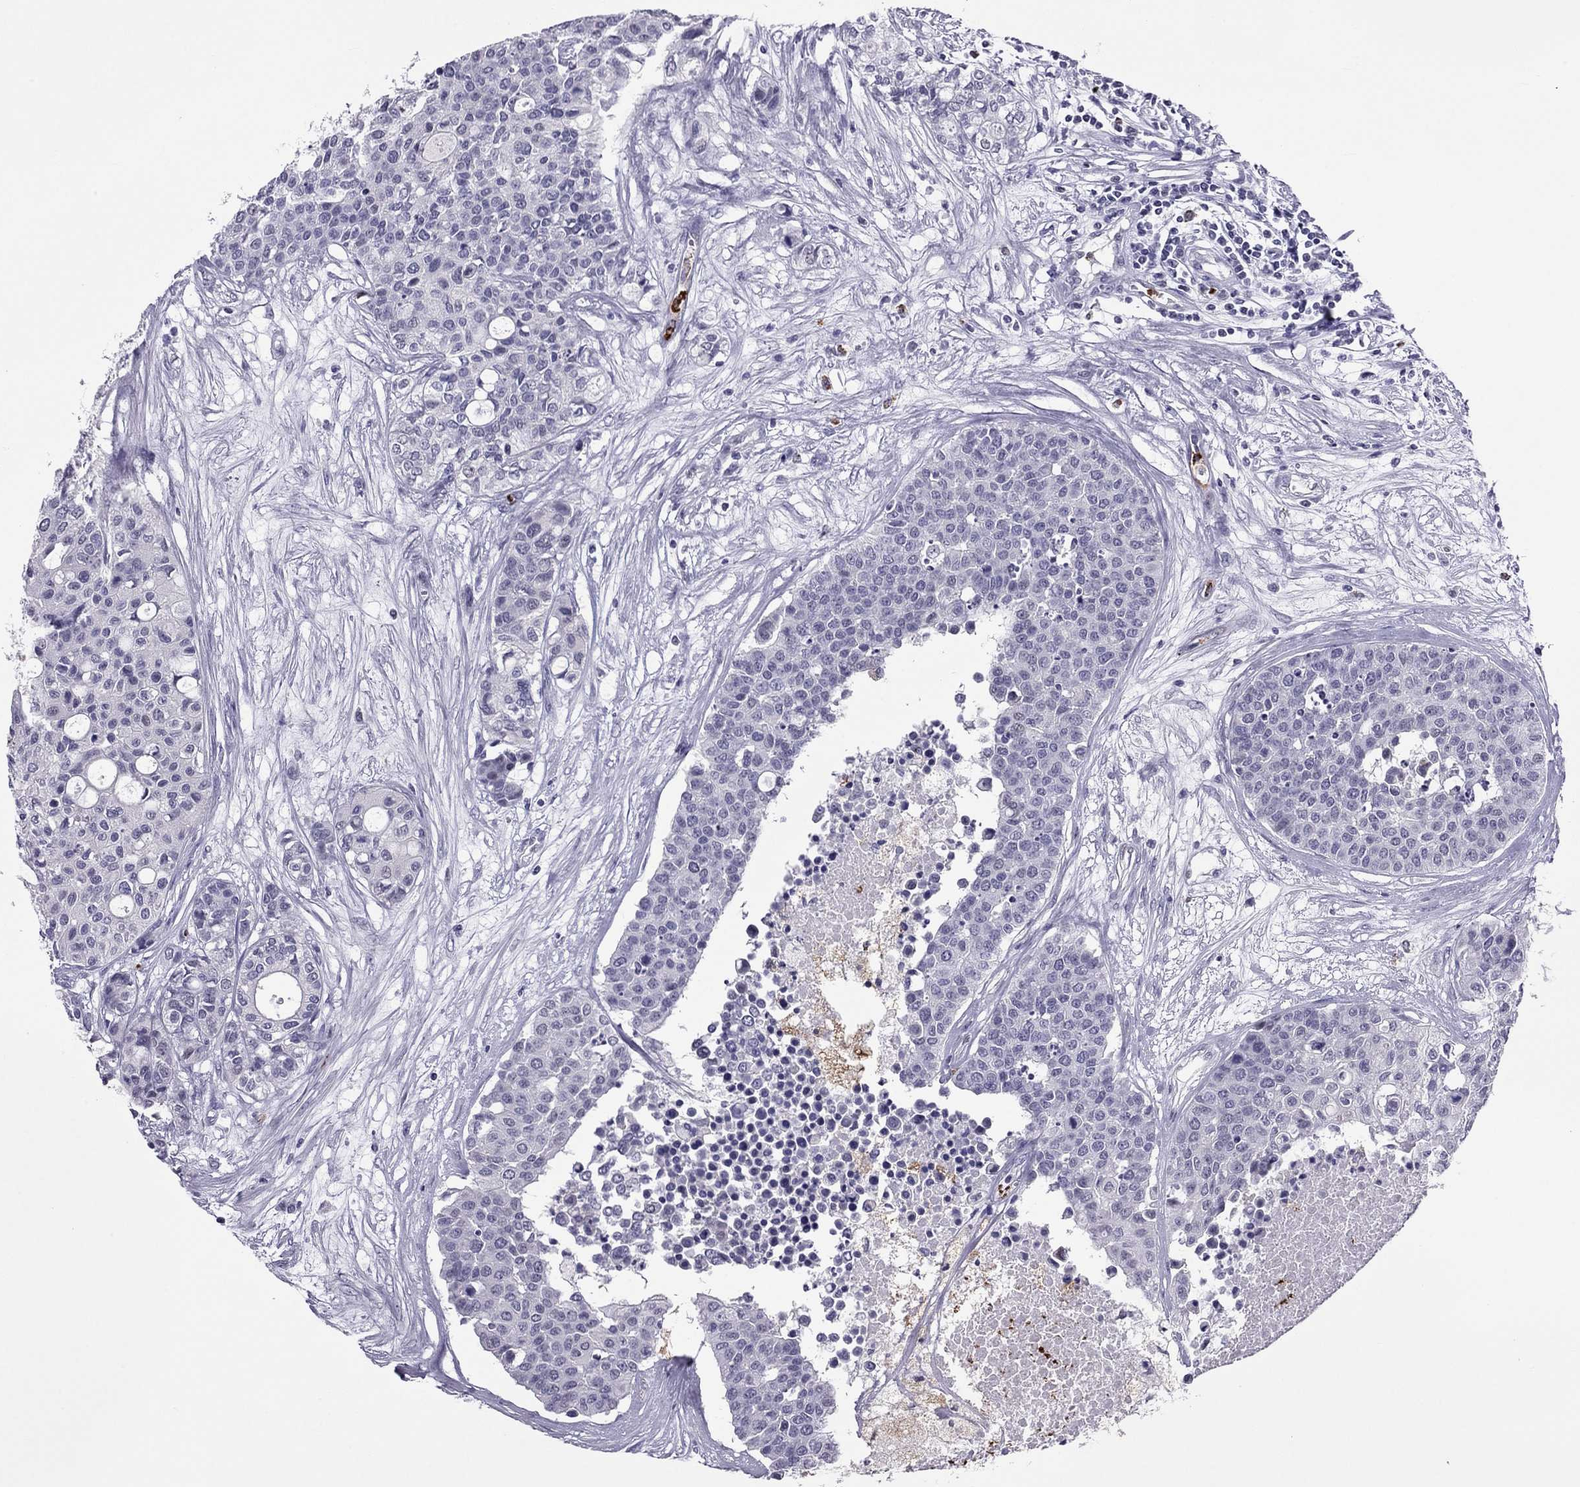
{"staining": {"intensity": "negative", "quantity": "none", "location": "none"}, "tissue": "carcinoid", "cell_type": "Tumor cells", "image_type": "cancer", "snomed": [{"axis": "morphology", "description": "Carcinoid, malignant, NOS"}, {"axis": "topography", "description": "Colon"}], "caption": "Tumor cells are negative for brown protein staining in malignant carcinoid. (Immunohistochemistry (ihc), brightfield microscopy, high magnification).", "gene": "CCL27", "patient": {"sex": "male", "age": 81}}